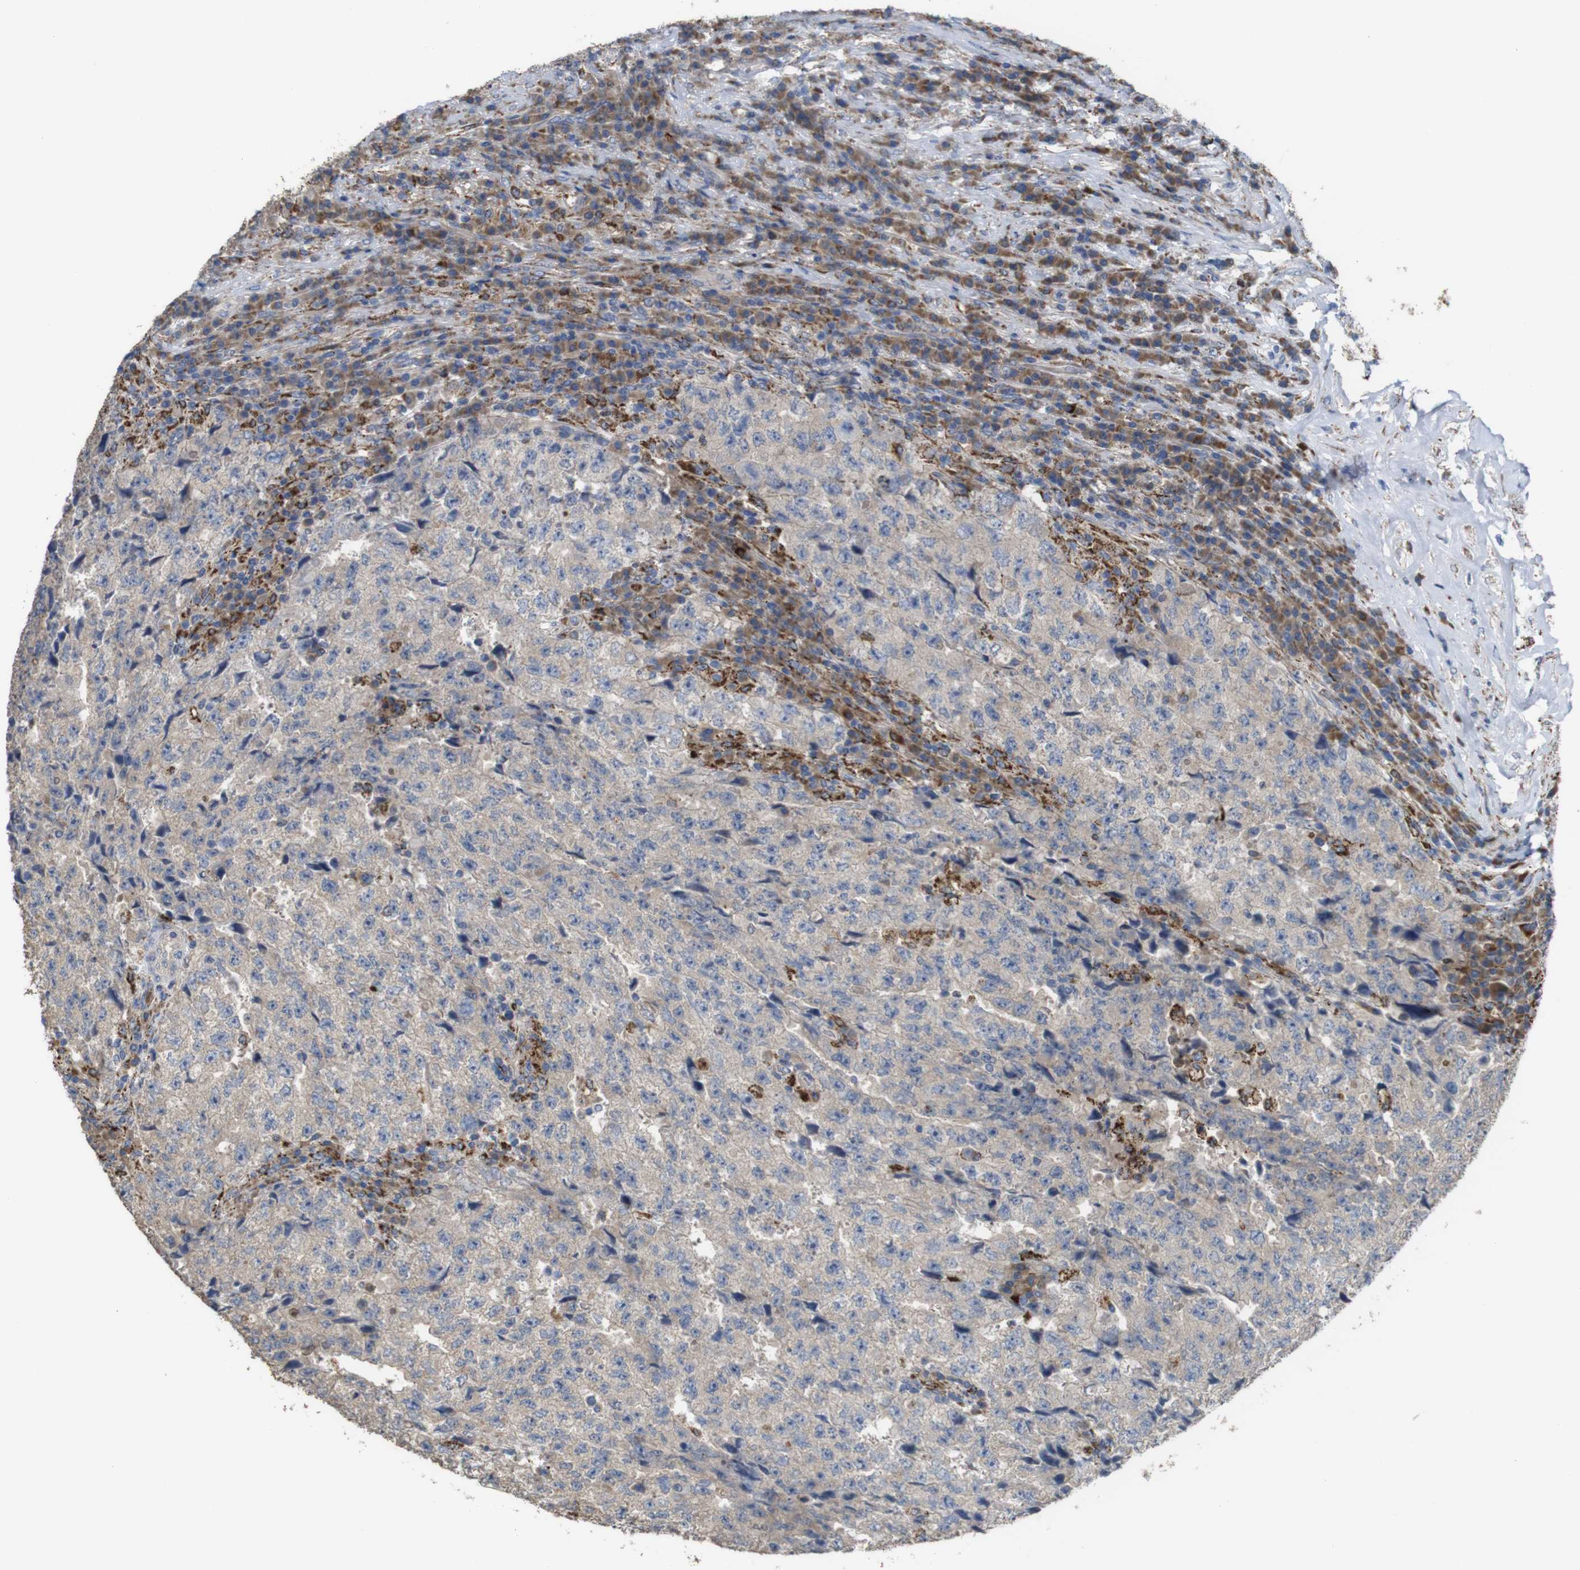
{"staining": {"intensity": "weak", "quantity": ">75%", "location": "cytoplasmic/membranous"}, "tissue": "testis cancer", "cell_type": "Tumor cells", "image_type": "cancer", "snomed": [{"axis": "morphology", "description": "Necrosis, NOS"}, {"axis": "morphology", "description": "Carcinoma, Embryonal, NOS"}, {"axis": "topography", "description": "Testis"}], "caption": "Weak cytoplasmic/membranous positivity is seen in approximately >75% of tumor cells in embryonal carcinoma (testis).", "gene": "PTPRR", "patient": {"sex": "male", "age": 19}}